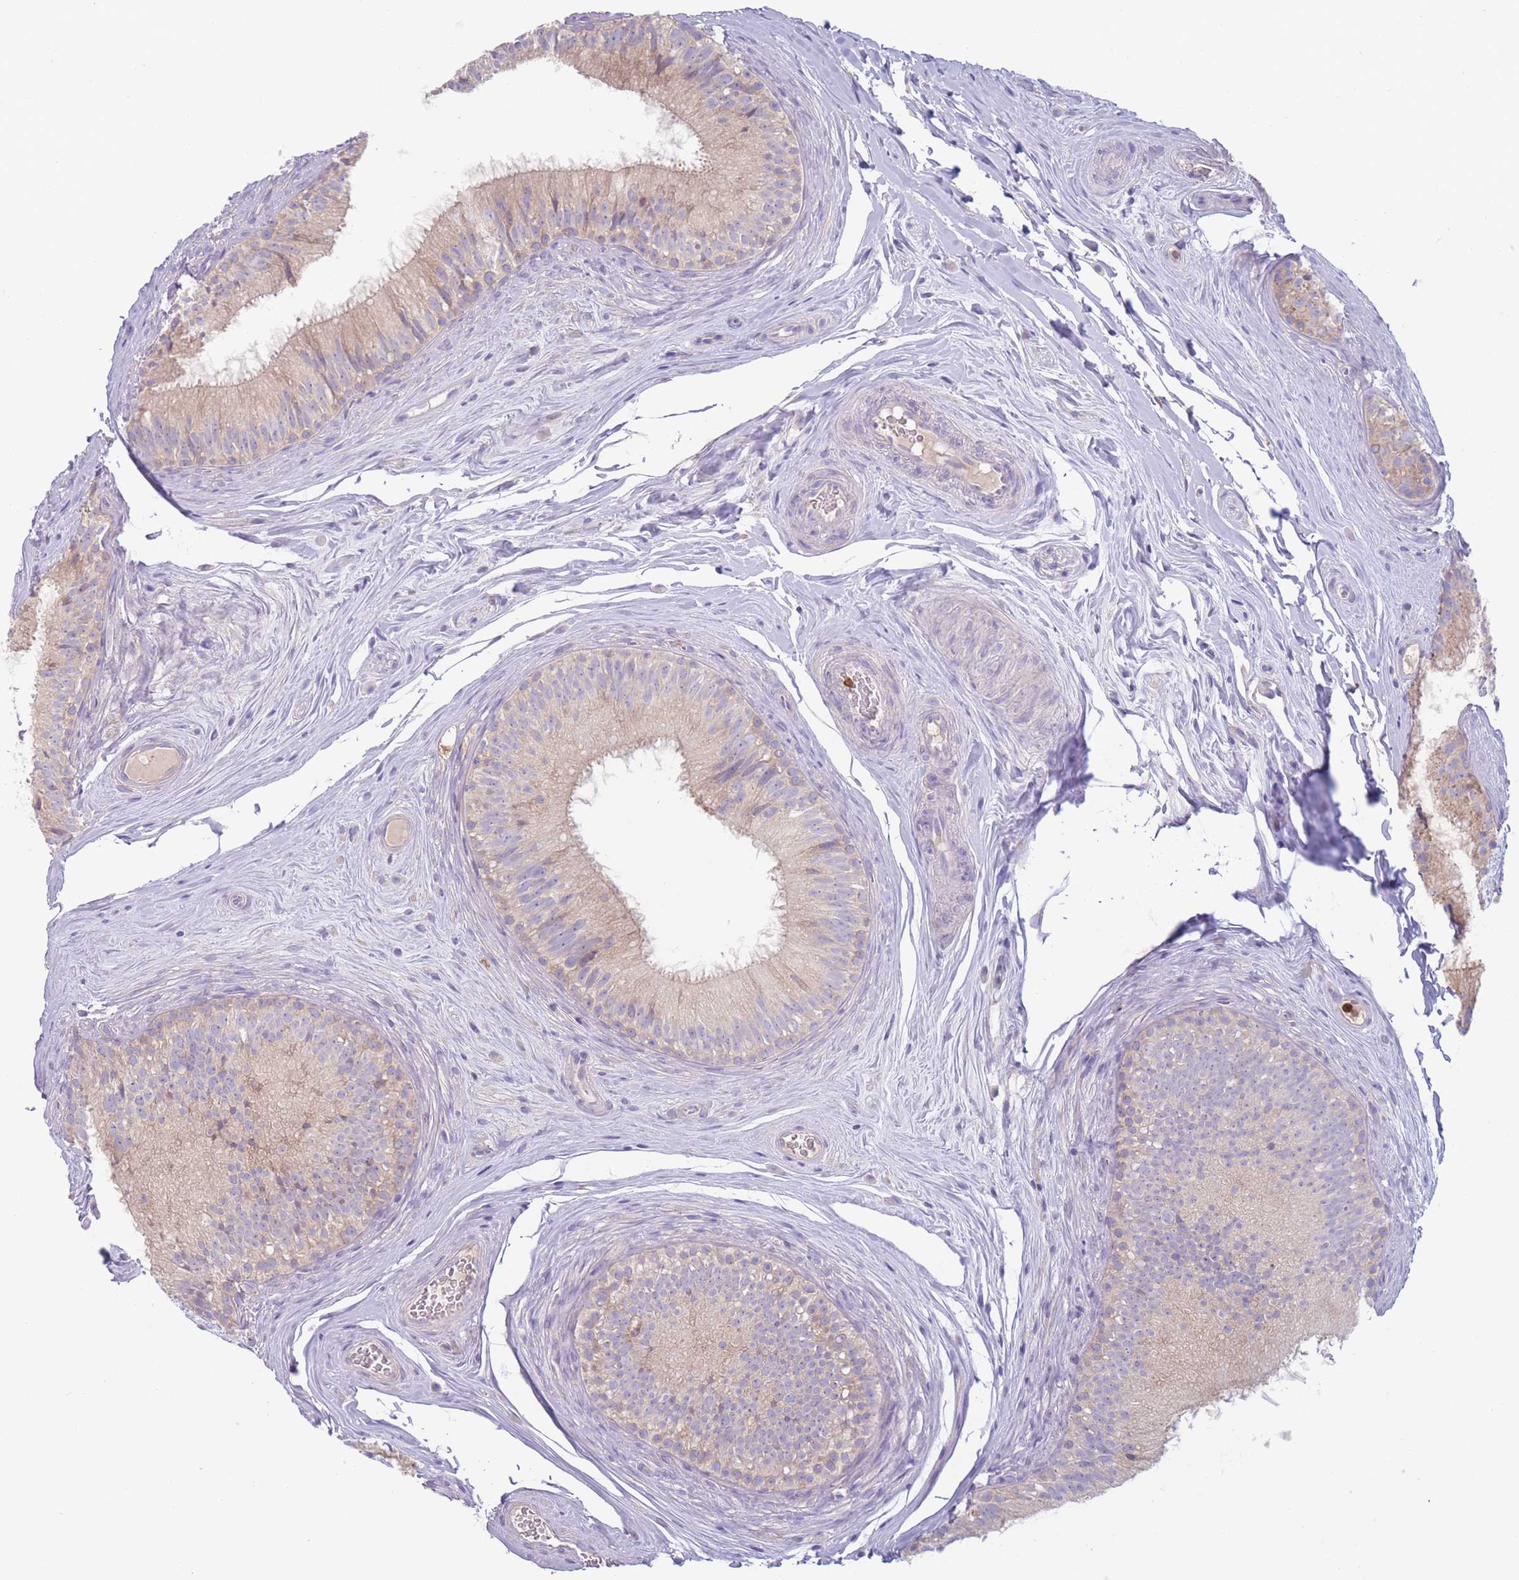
{"staining": {"intensity": "weak", "quantity": "25%-75%", "location": "cytoplasmic/membranous"}, "tissue": "epididymis", "cell_type": "Glandular cells", "image_type": "normal", "snomed": [{"axis": "morphology", "description": "Normal tissue, NOS"}, {"axis": "topography", "description": "Epididymis"}], "caption": "The image exhibits staining of unremarkable epididymis, revealing weak cytoplasmic/membranous protein staining (brown color) within glandular cells.", "gene": "ST3GAL4", "patient": {"sex": "male", "age": 34}}